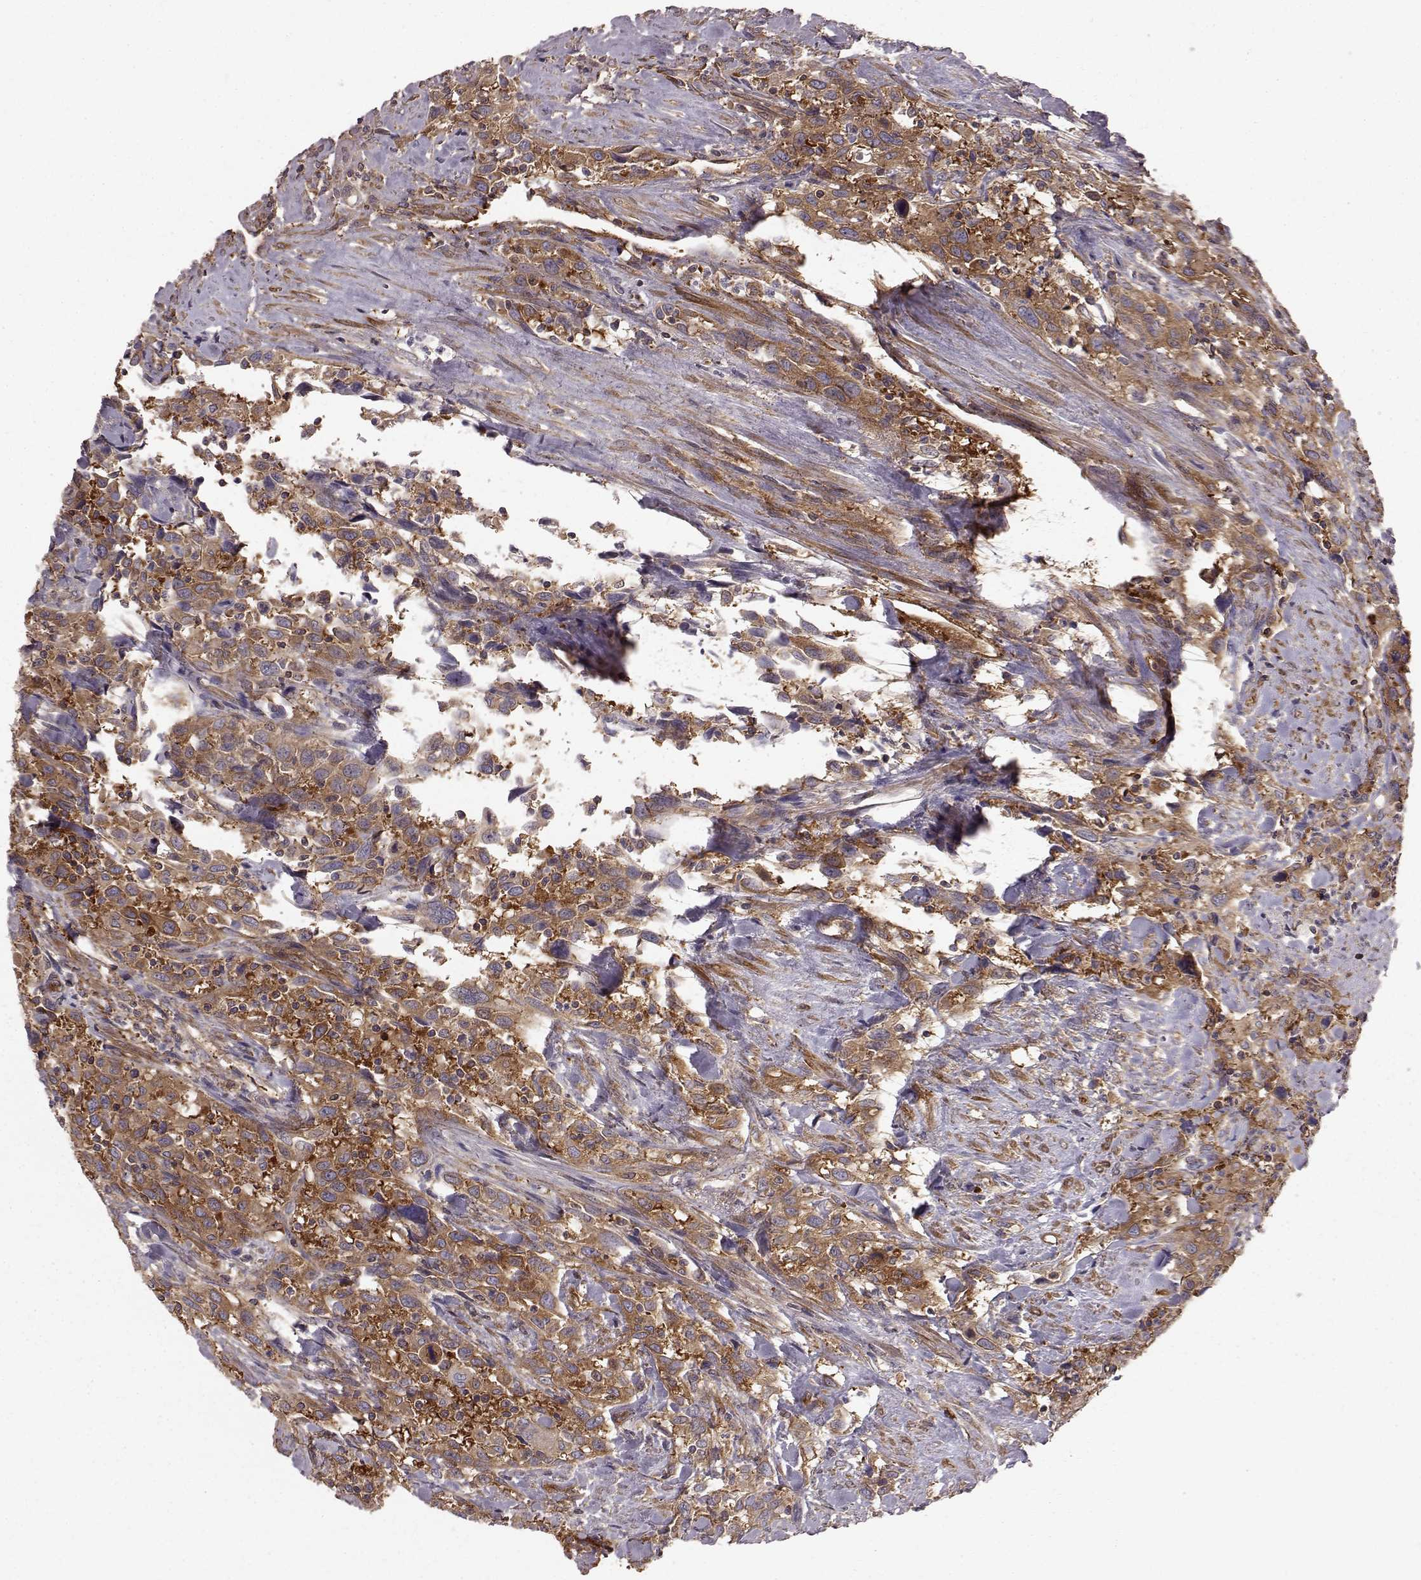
{"staining": {"intensity": "moderate", "quantity": ">75%", "location": "cytoplasmic/membranous"}, "tissue": "urothelial cancer", "cell_type": "Tumor cells", "image_type": "cancer", "snomed": [{"axis": "morphology", "description": "Urothelial carcinoma, NOS"}, {"axis": "morphology", "description": "Urothelial carcinoma, High grade"}, {"axis": "topography", "description": "Urinary bladder"}], "caption": "High-grade urothelial carcinoma tissue exhibits moderate cytoplasmic/membranous expression in approximately >75% of tumor cells", "gene": "RABGAP1", "patient": {"sex": "female", "age": 64}}